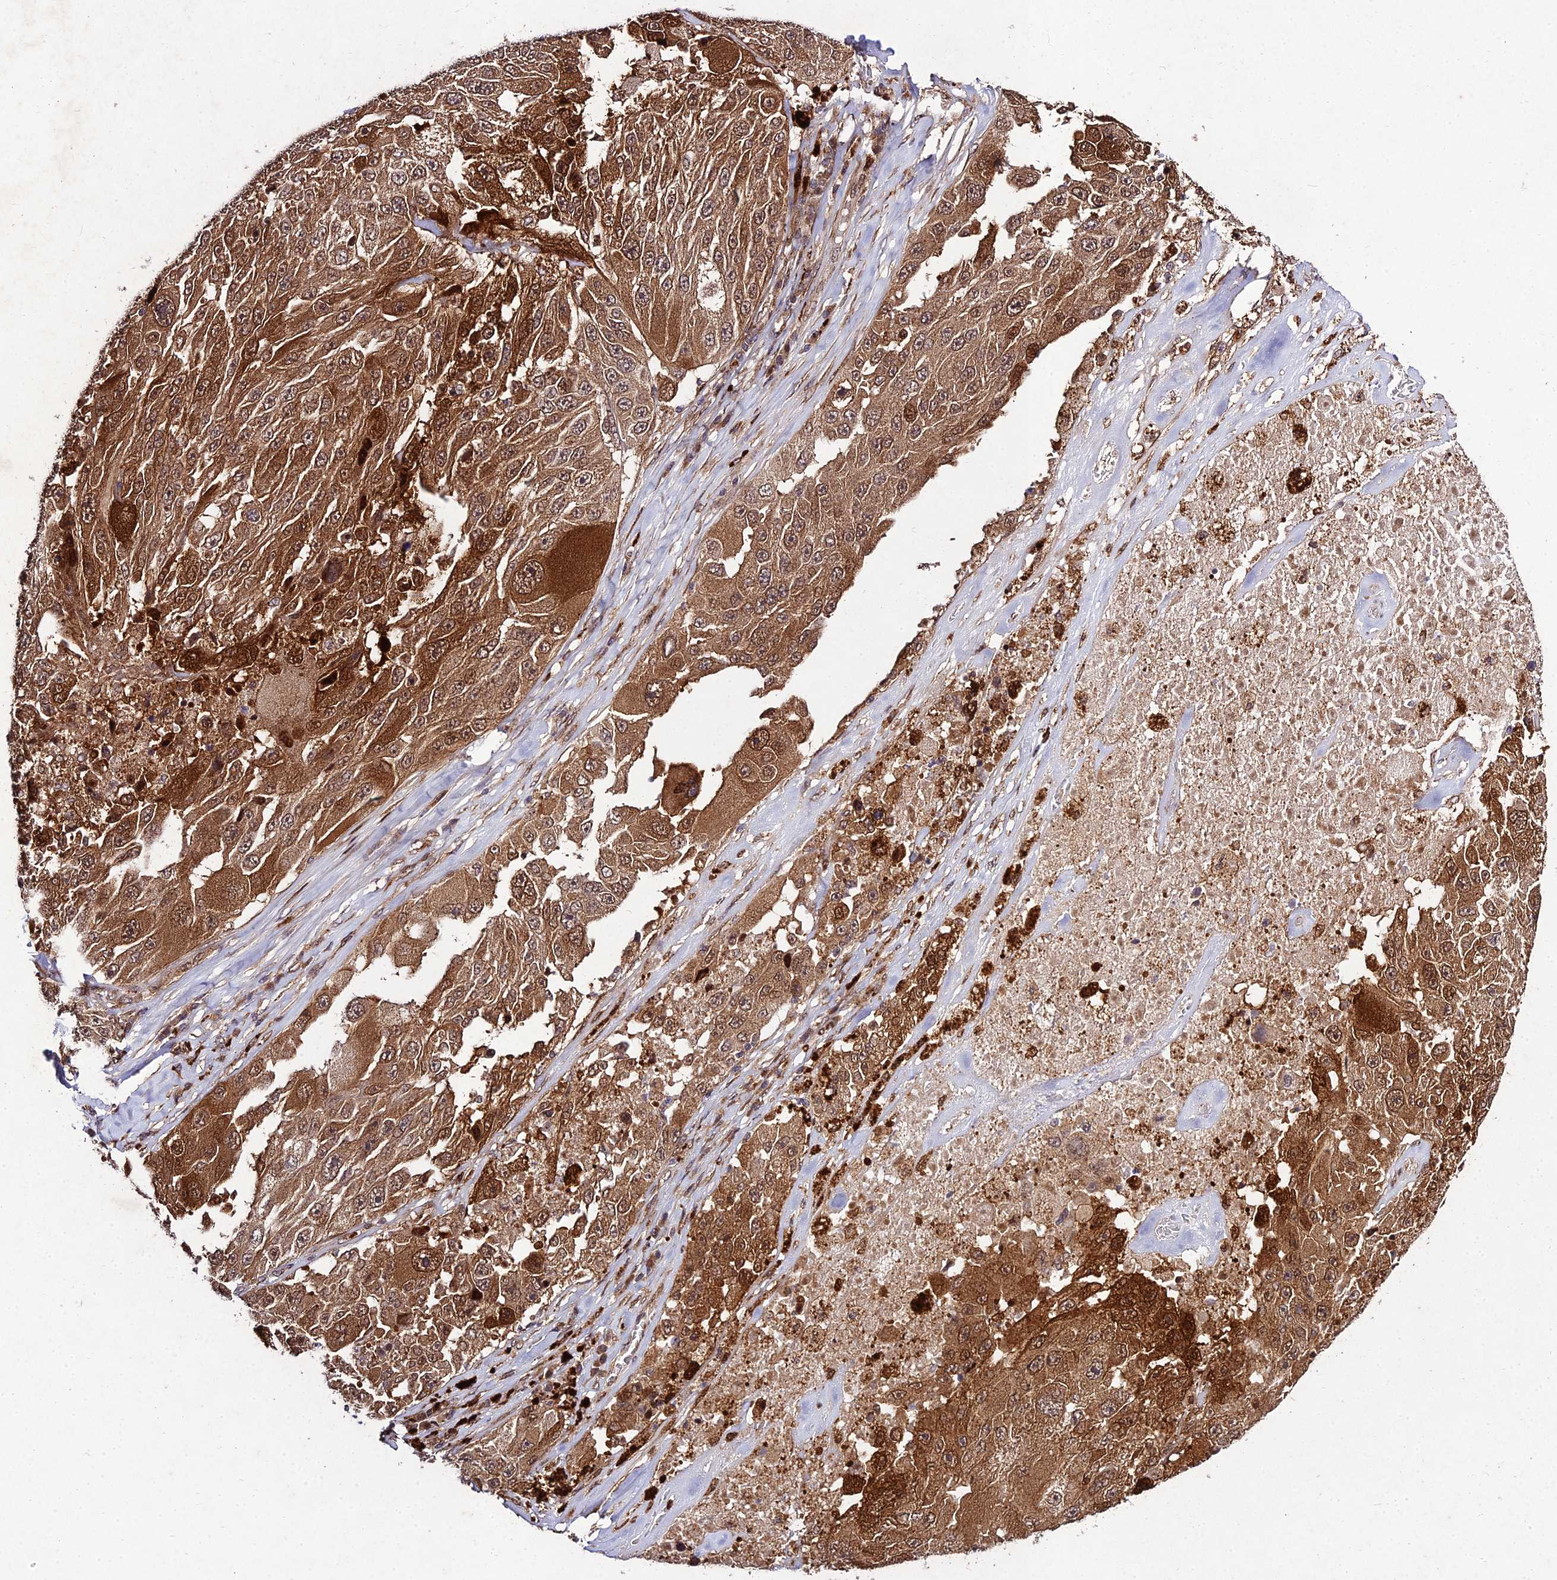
{"staining": {"intensity": "strong", "quantity": ">75%", "location": "cytoplasmic/membranous,nuclear"}, "tissue": "melanoma", "cell_type": "Tumor cells", "image_type": "cancer", "snomed": [{"axis": "morphology", "description": "Malignant melanoma, Metastatic site"}, {"axis": "topography", "description": "Lymph node"}], "caption": "Approximately >75% of tumor cells in malignant melanoma (metastatic site) demonstrate strong cytoplasmic/membranous and nuclear protein staining as visualized by brown immunohistochemical staining.", "gene": "MKKS", "patient": {"sex": "male", "age": 62}}